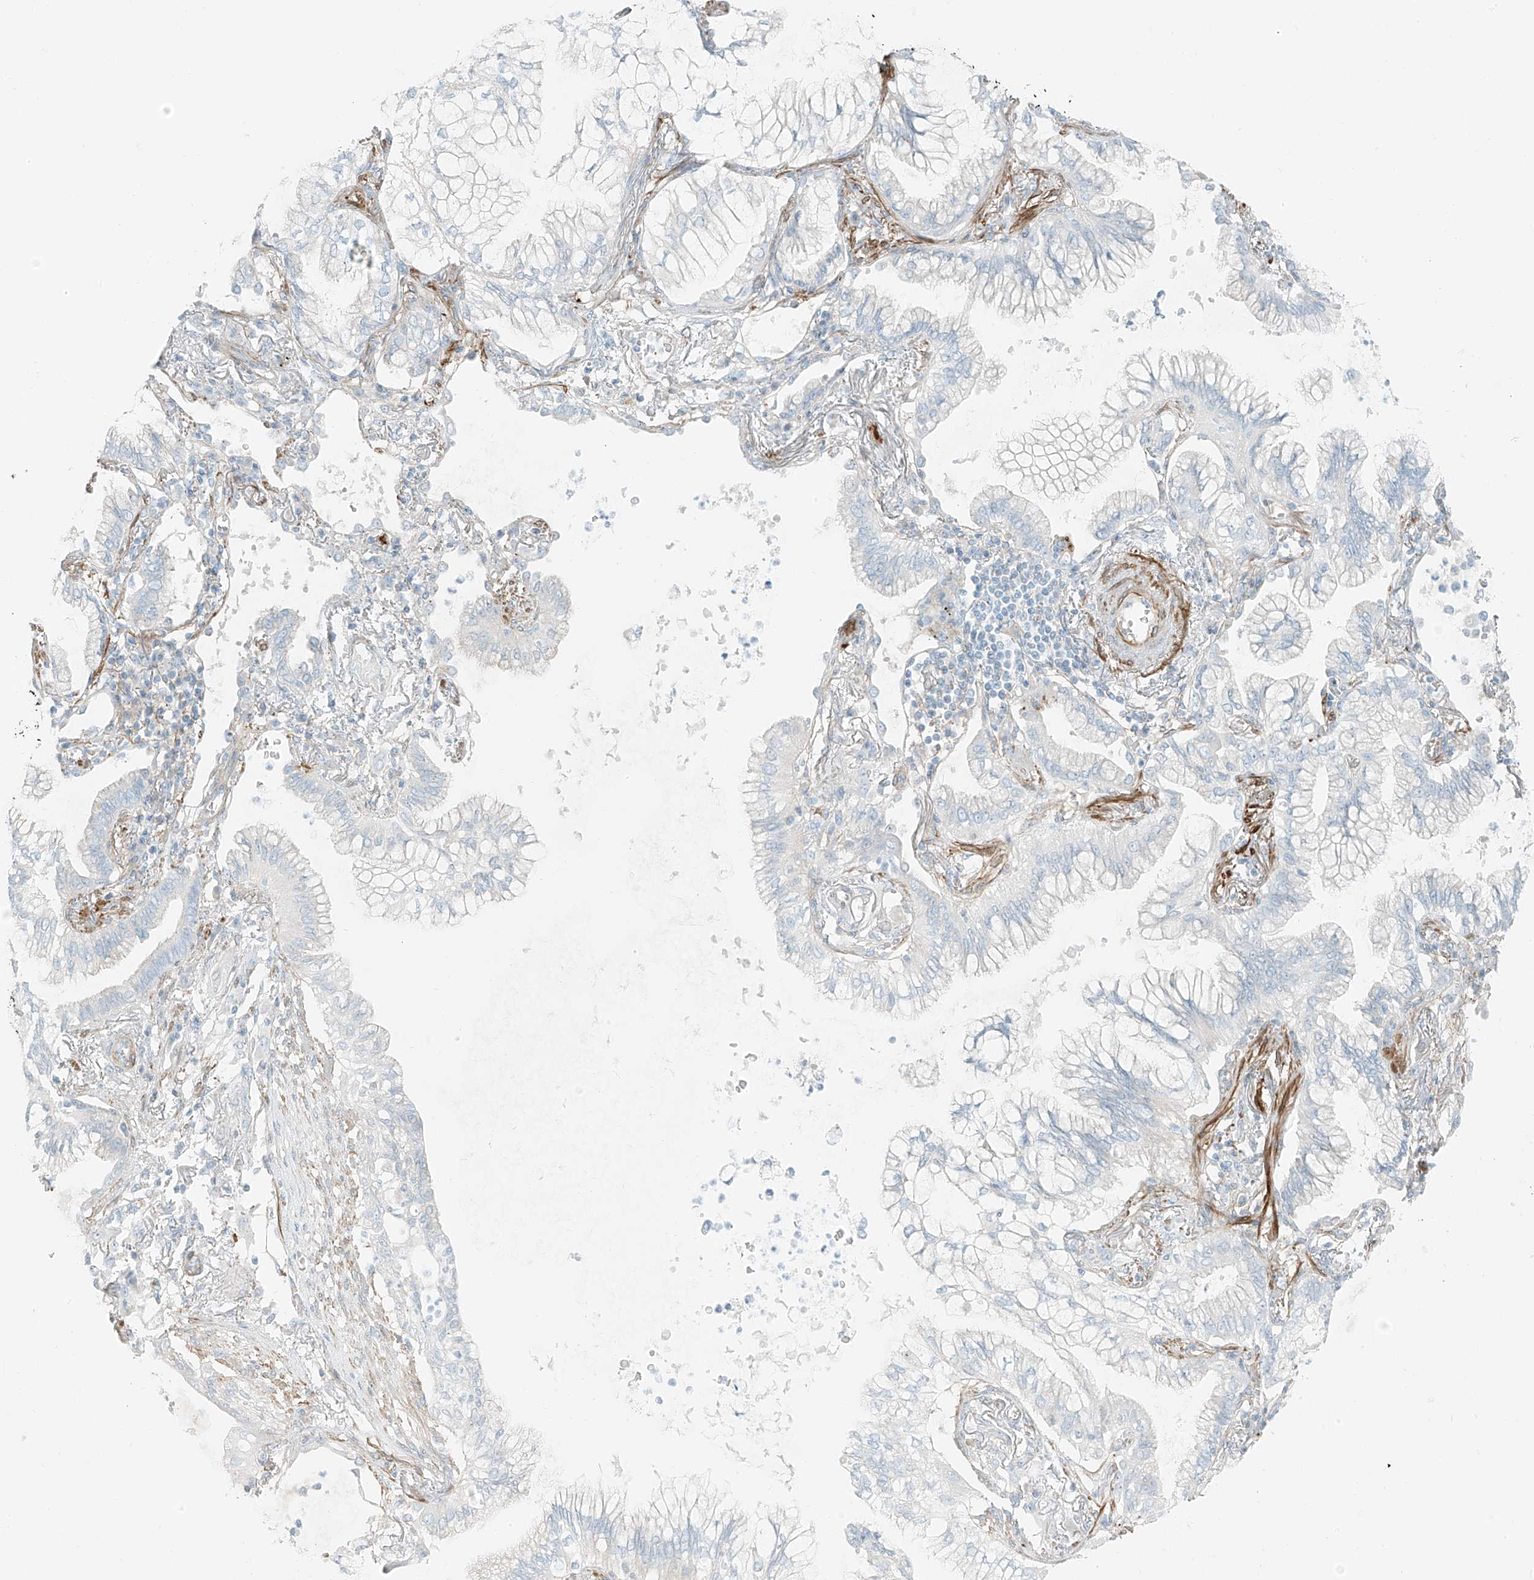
{"staining": {"intensity": "negative", "quantity": "none", "location": "none"}, "tissue": "lung cancer", "cell_type": "Tumor cells", "image_type": "cancer", "snomed": [{"axis": "morphology", "description": "Adenocarcinoma, NOS"}, {"axis": "topography", "description": "Lung"}], "caption": "IHC of adenocarcinoma (lung) displays no positivity in tumor cells.", "gene": "SMCP", "patient": {"sex": "female", "age": 70}}